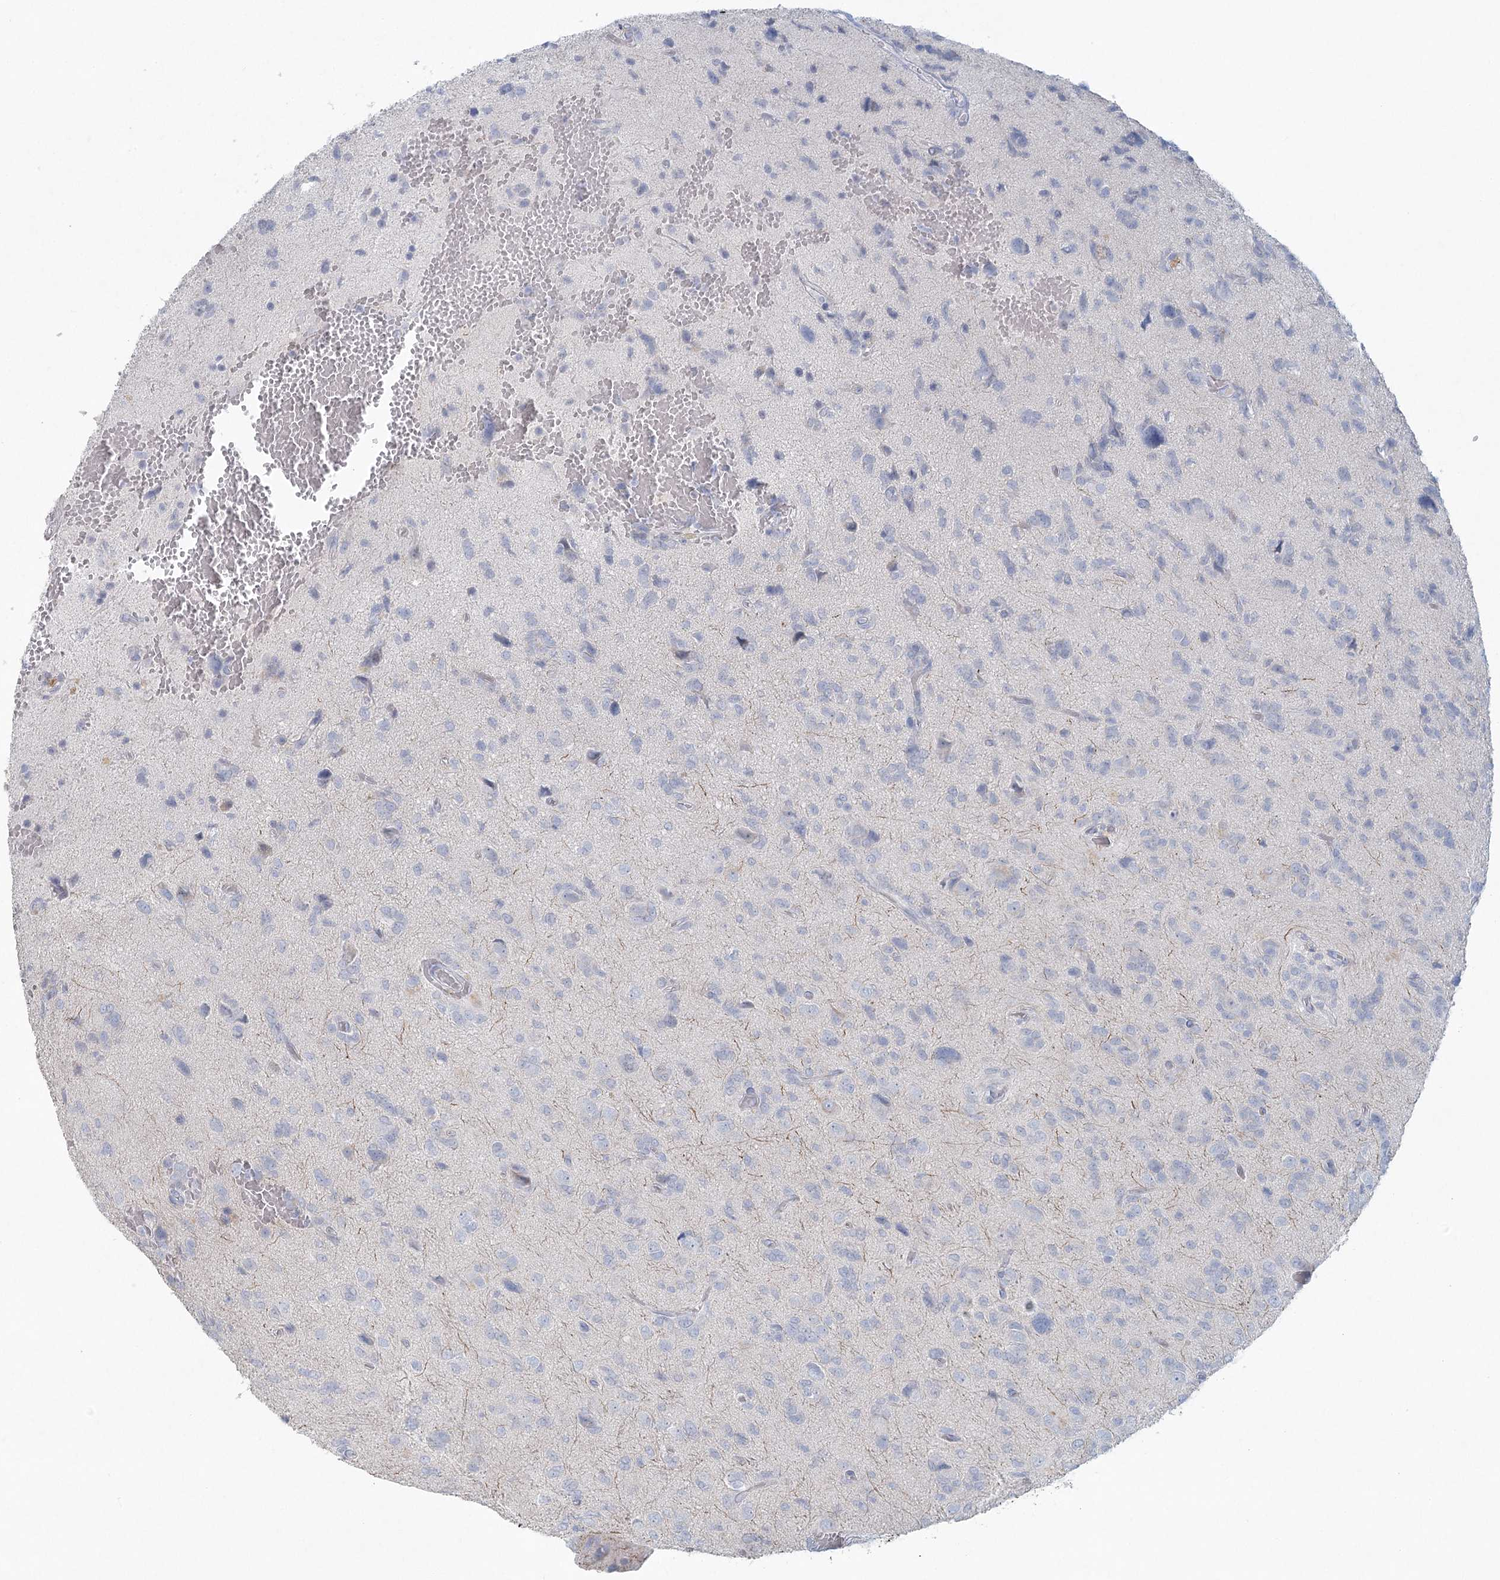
{"staining": {"intensity": "negative", "quantity": "none", "location": "none"}, "tissue": "glioma", "cell_type": "Tumor cells", "image_type": "cancer", "snomed": [{"axis": "morphology", "description": "Glioma, malignant, High grade"}, {"axis": "topography", "description": "Brain"}], "caption": "A photomicrograph of human high-grade glioma (malignant) is negative for staining in tumor cells. (Immunohistochemistry, brightfield microscopy, high magnification).", "gene": "LRP2BP", "patient": {"sex": "female", "age": 59}}